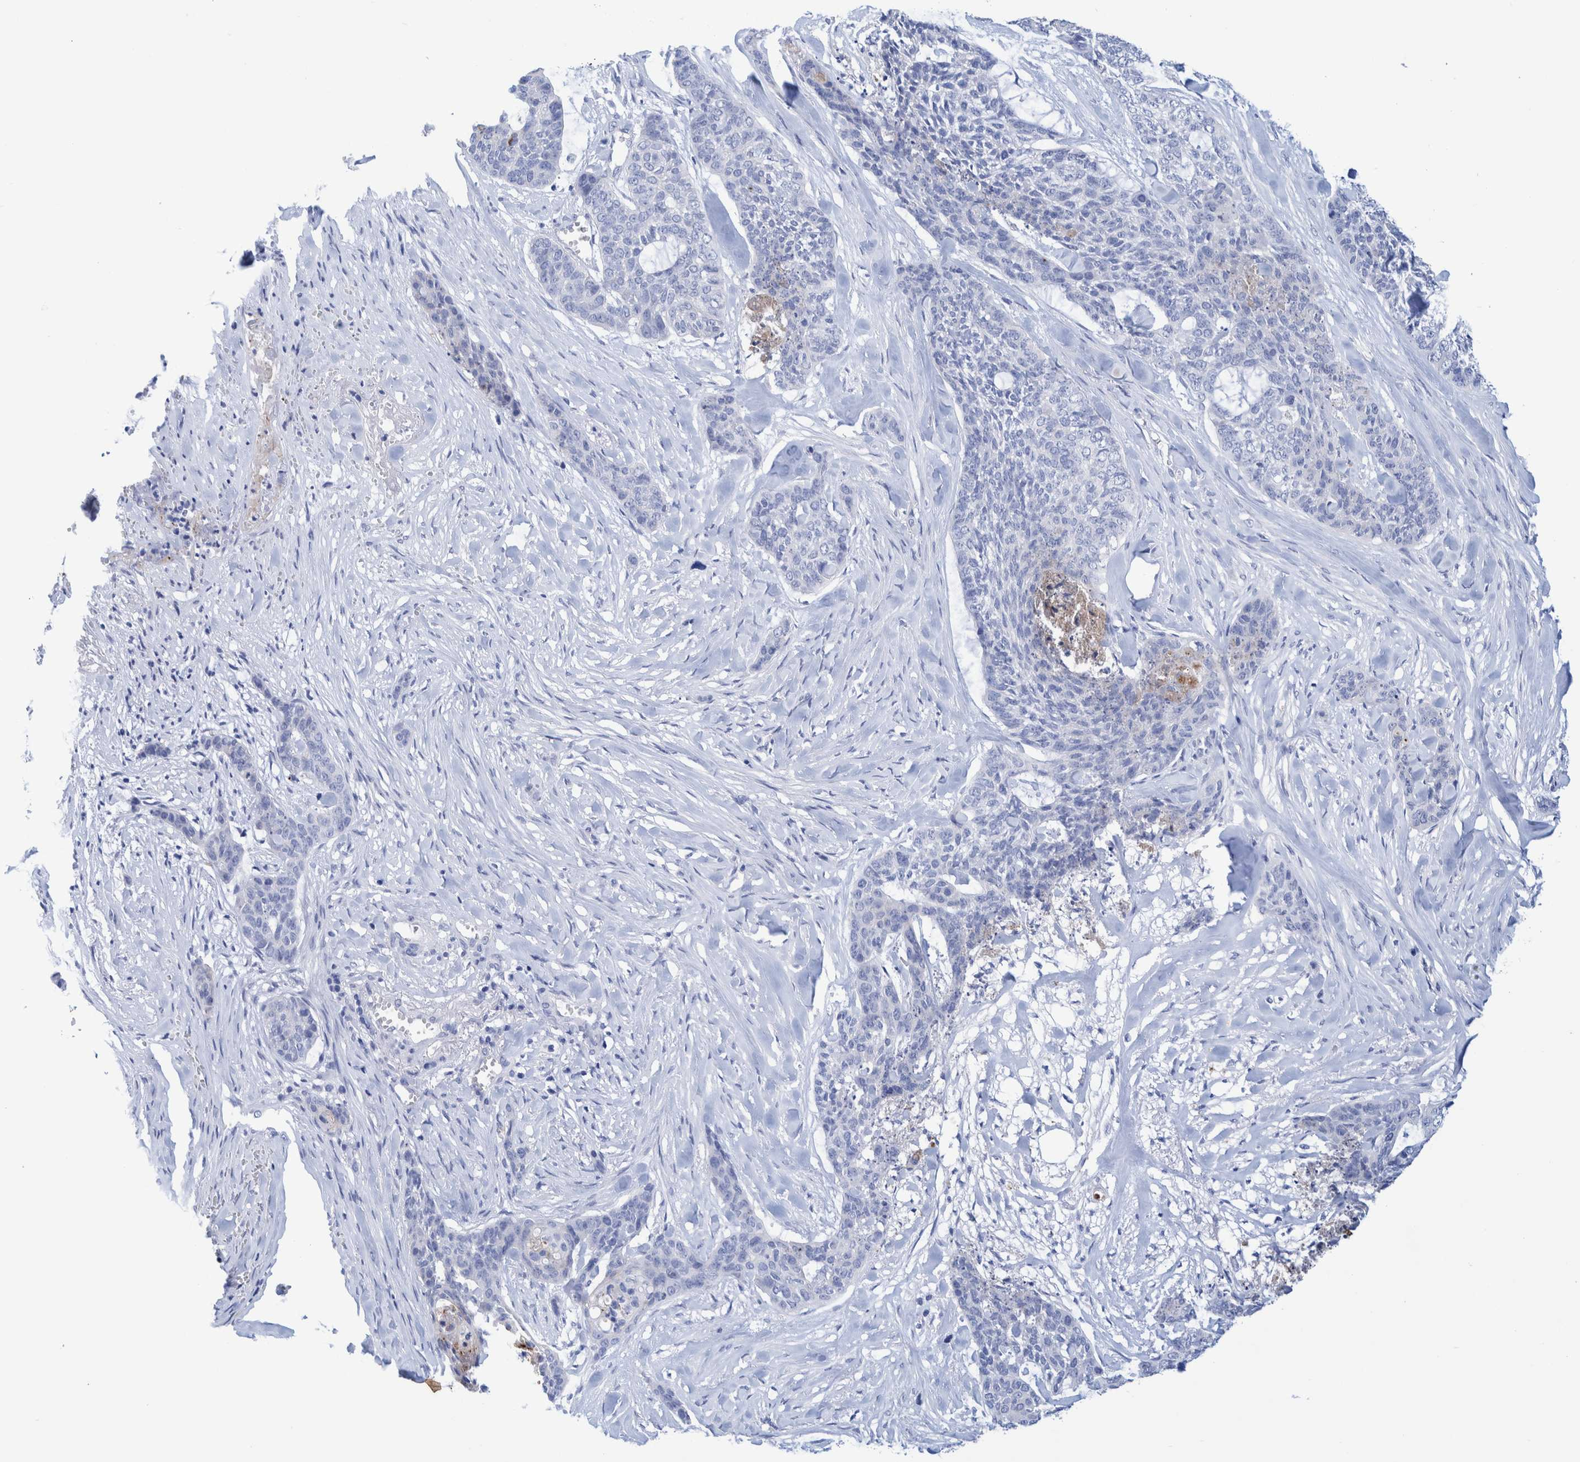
{"staining": {"intensity": "negative", "quantity": "none", "location": "none"}, "tissue": "skin cancer", "cell_type": "Tumor cells", "image_type": "cancer", "snomed": [{"axis": "morphology", "description": "Basal cell carcinoma"}, {"axis": "topography", "description": "Skin"}], "caption": "Human skin basal cell carcinoma stained for a protein using immunohistochemistry (IHC) exhibits no expression in tumor cells.", "gene": "PERP", "patient": {"sex": "female", "age": 64}}